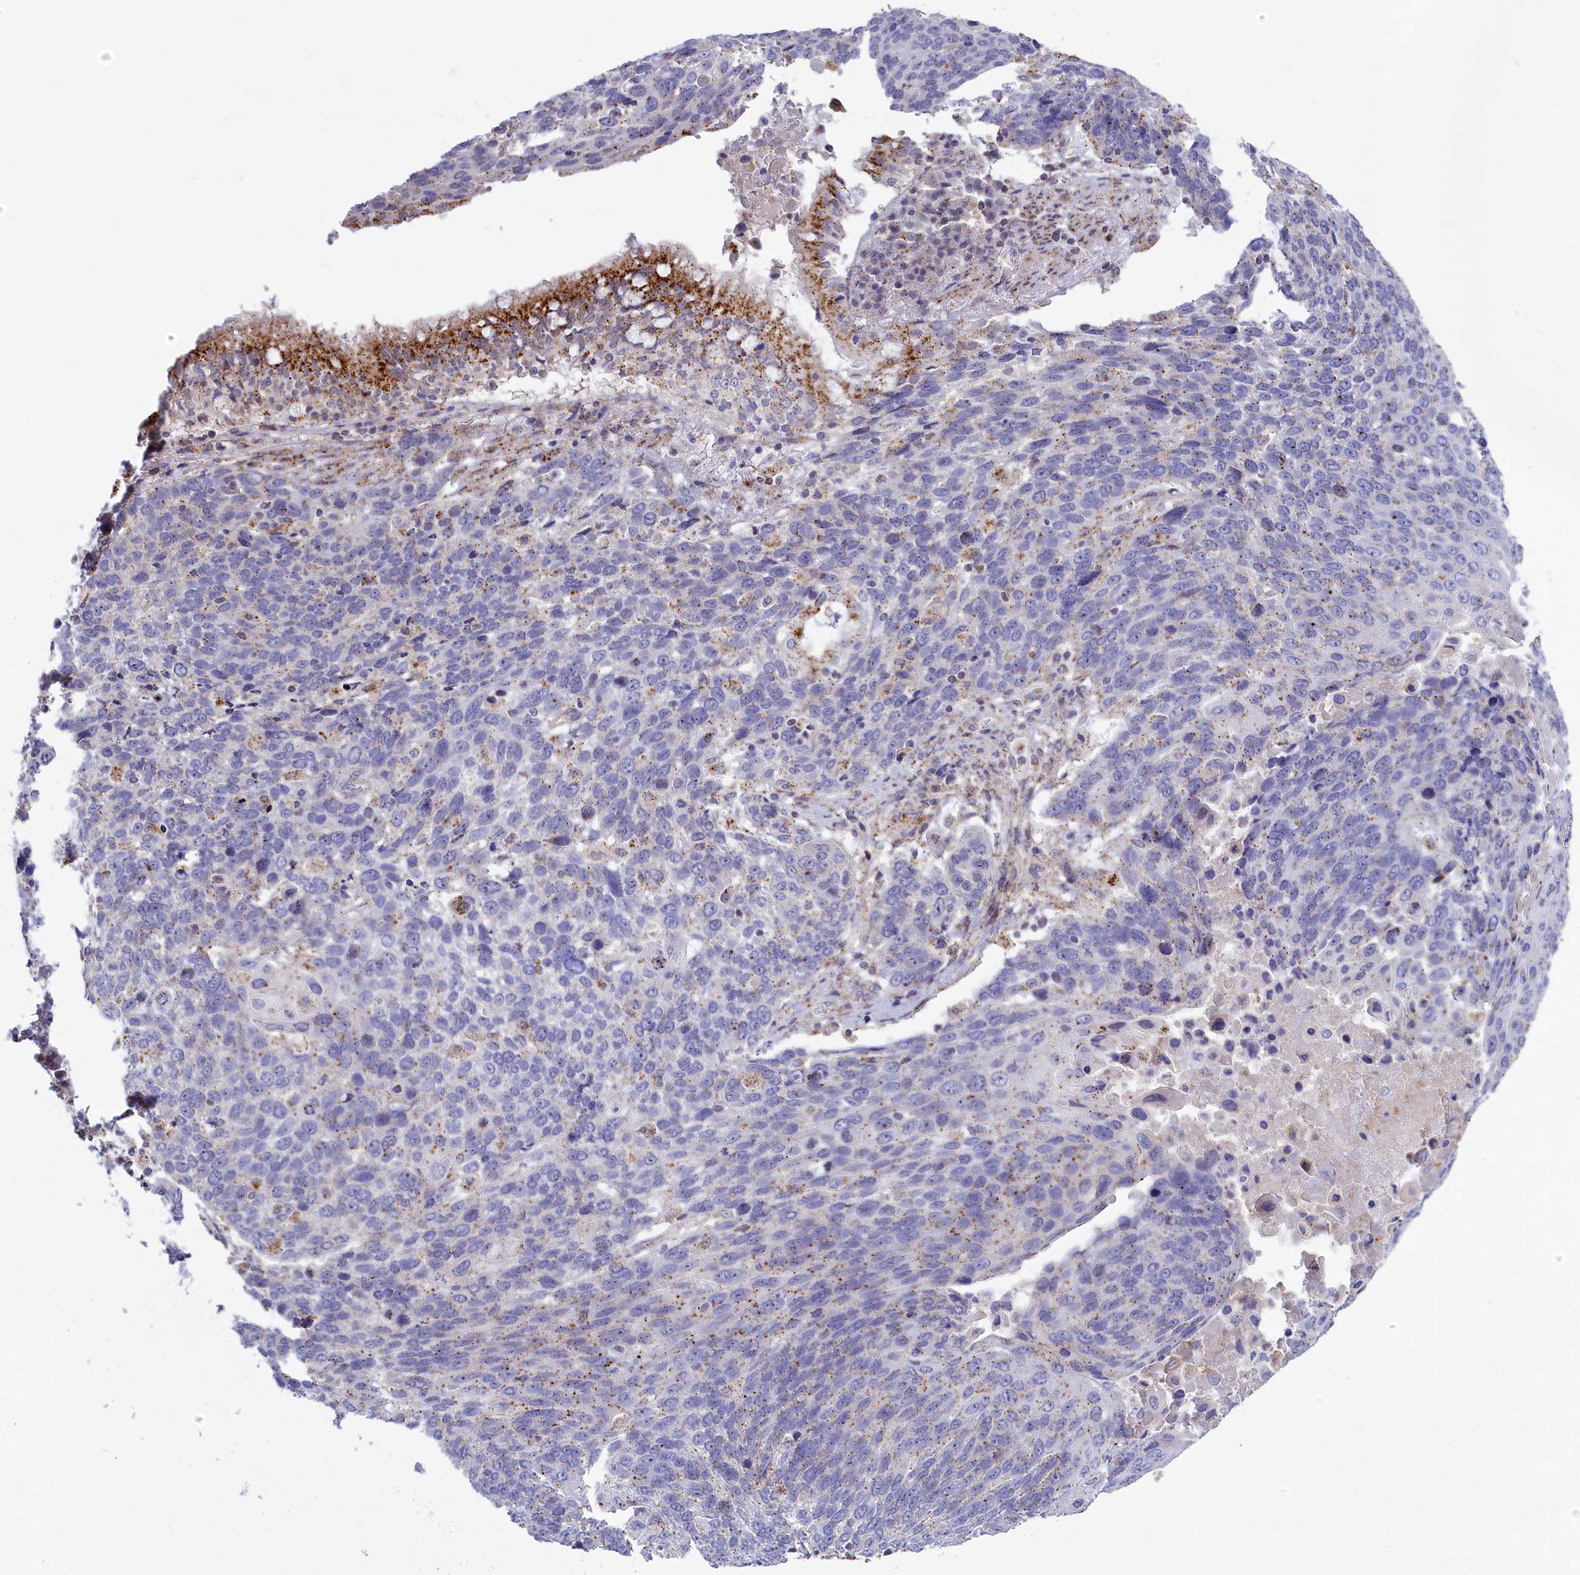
{"staining": {"intensity": "weak", "quantity": "25%-75%", "location": "cytoplasmic/membranous"}, "tissue": "lung cancer", "cell_type": "Tumor cells", "image_type": "cancer", "snomed": [{"axis": "morphology", "description": "Squamous cell carcinoma, NOS"}, {"axis": "topography", "description": "Lung"}], "caption": "Brown immunohistochemical staining in lung cancer (squamous cell carcinoma) shows weak cytoplasmic/membranous expression in approximately 25%-75% of tumor cells. (DAB = brown stain, brightfield microscopy at high magnification).", "gene": "HYKK", "patient": {"sex": "male", "age": 66}}